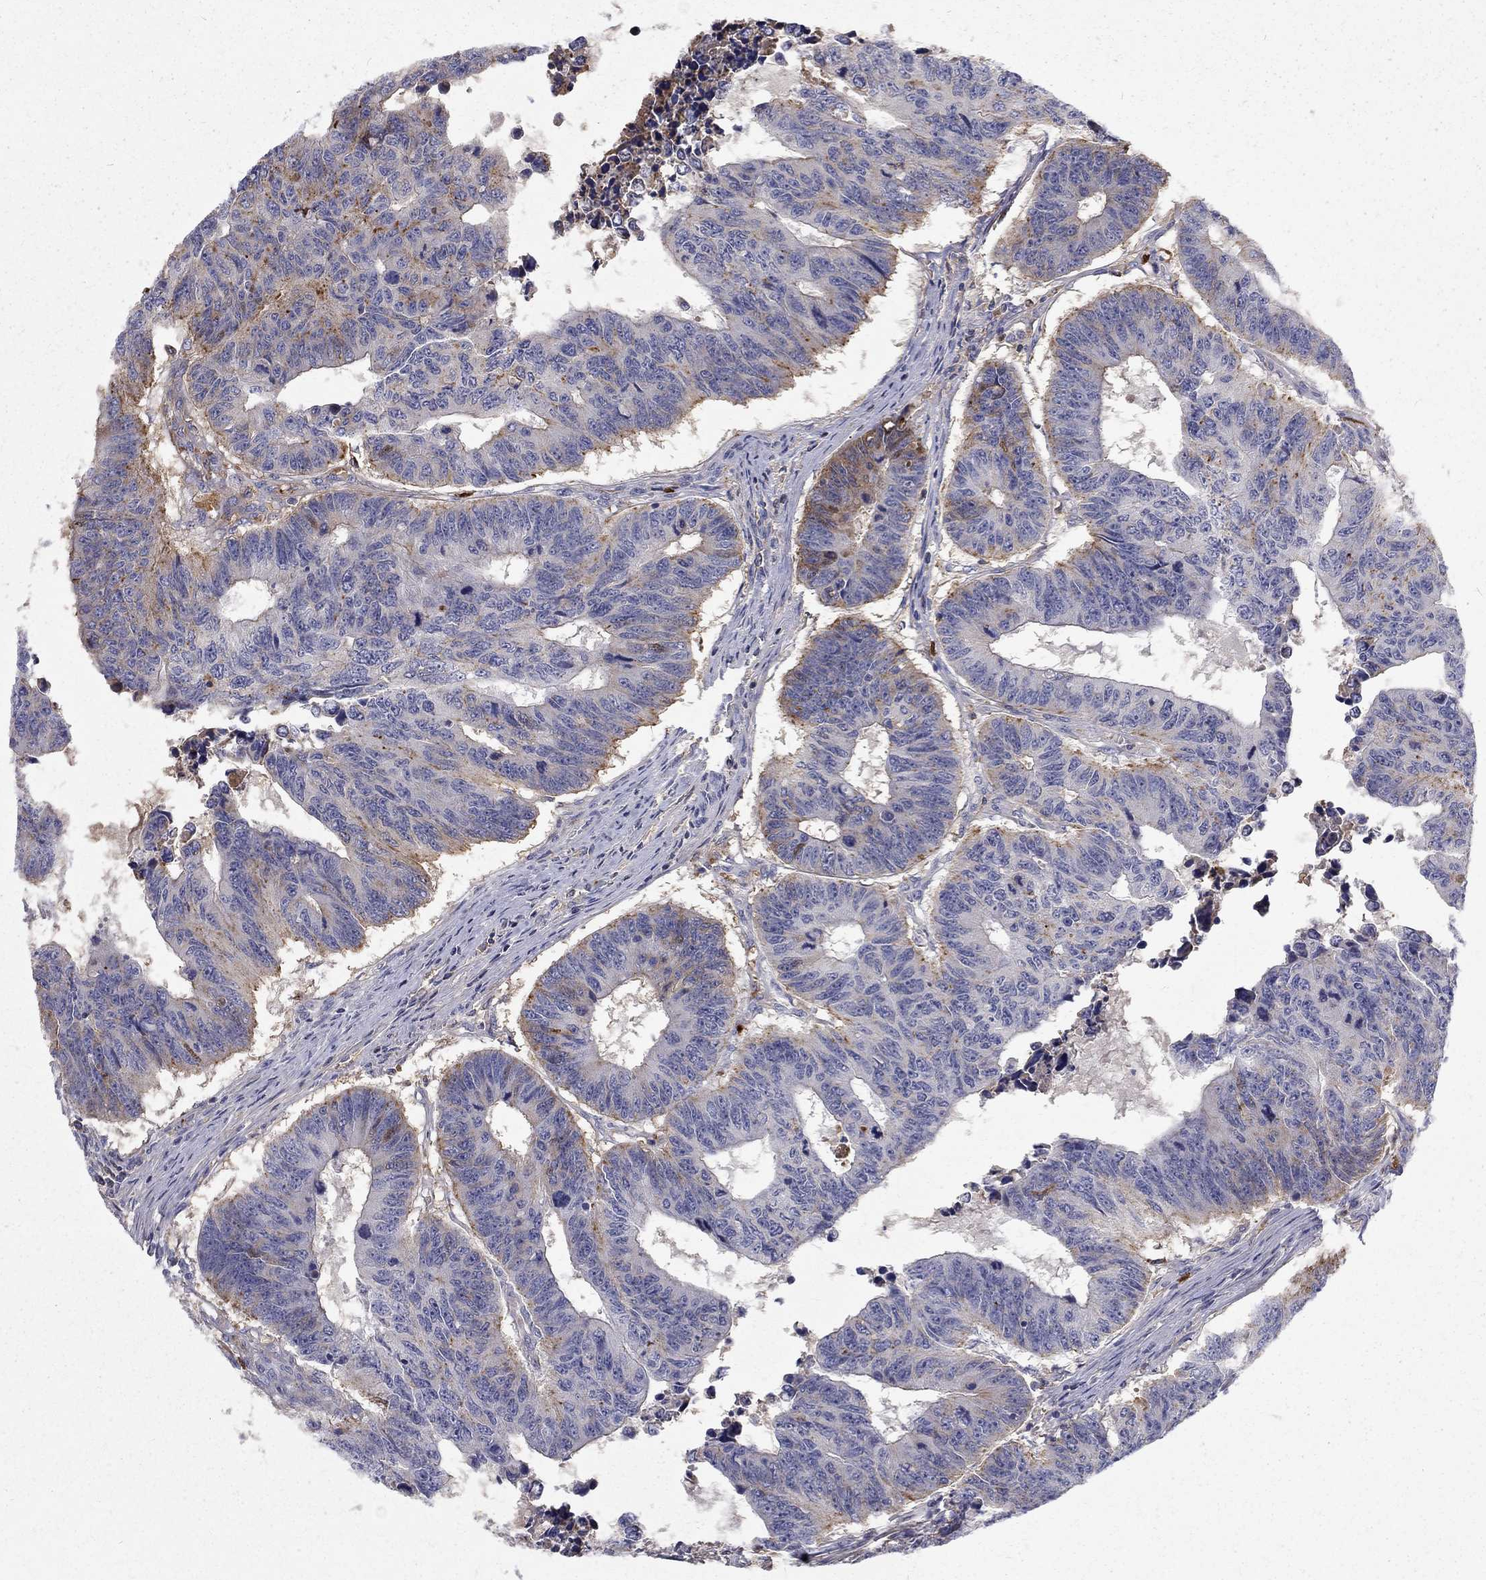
{"staining": {"intensity": "moderate", "quantity": "<25%", "location": "cytoplasmic/membranous,nuclear"}, "tissue": "colorectal cancer", "cell_type": "Tumor cells", "image_type": "cancer", "snomed": [{"axis": "morphology", "description": "Adenocarcinoma, NOS"}, {"axis": "topography", "description": "Rectum"}], "caption": "The immunohistochemical stain shows moderate cytoplasmic/membranous and nuclear expression in tumor cells of colorectal cancer tissue.", "gene": "EPDR1", "patient": {"sex": "female", "age": 85}}